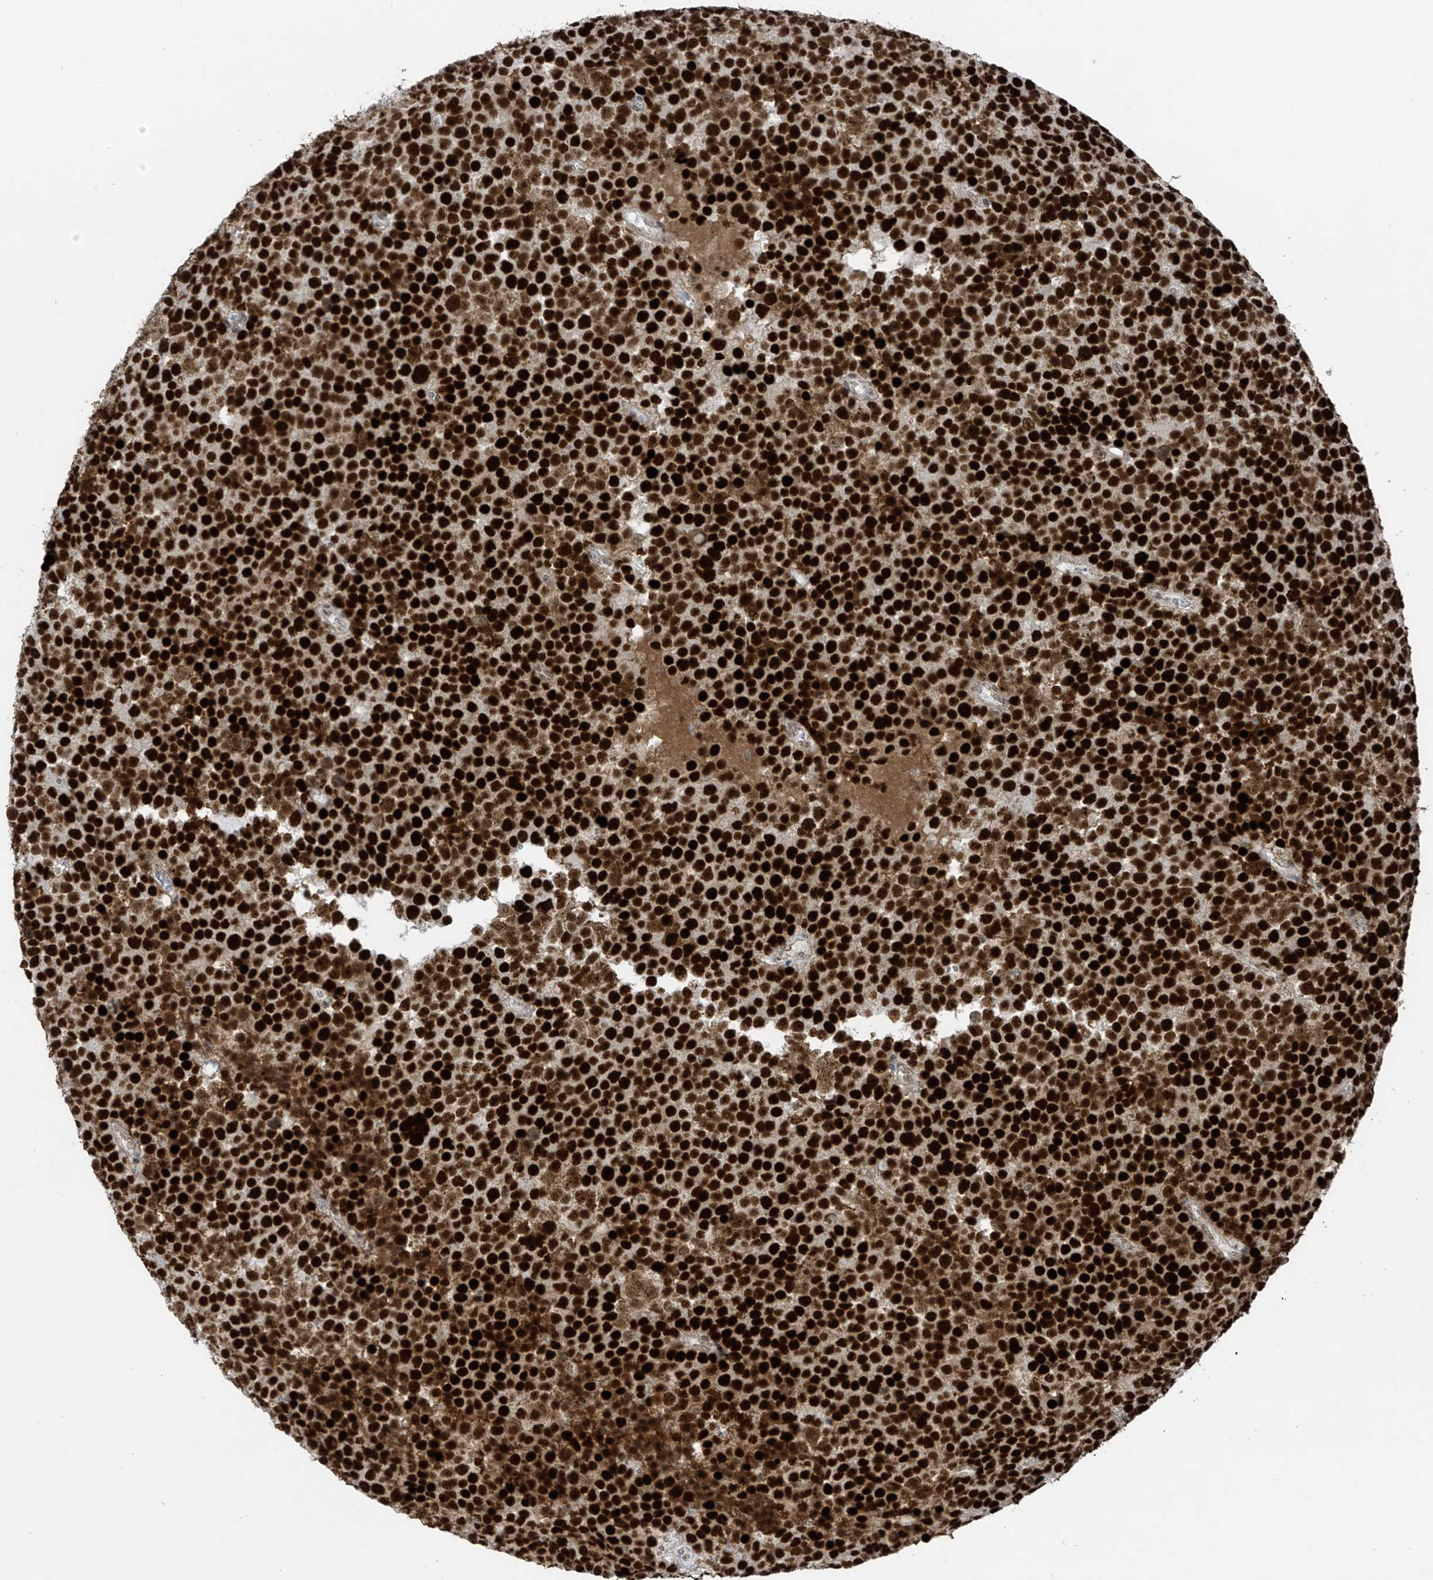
{"staining": {"intensity": "strong", "quantity": ">75%", "location": "nuclear"}, "tissue": "testis cancer", "cell_type": "Tumor cells", "image_type": "cancer", "snomed": [{"axis": "morphology", "description": "Seminoma, NOS"}, {"axis": "topography", "description": "Testis"}], "caption": "The immunohistochemical stain highlights strong nuclear positivity in tumor cells of testis cancer (seminoma) tissue.", "gene": "WRNIP1", "patient": {"sex": "male", "age": 71}}